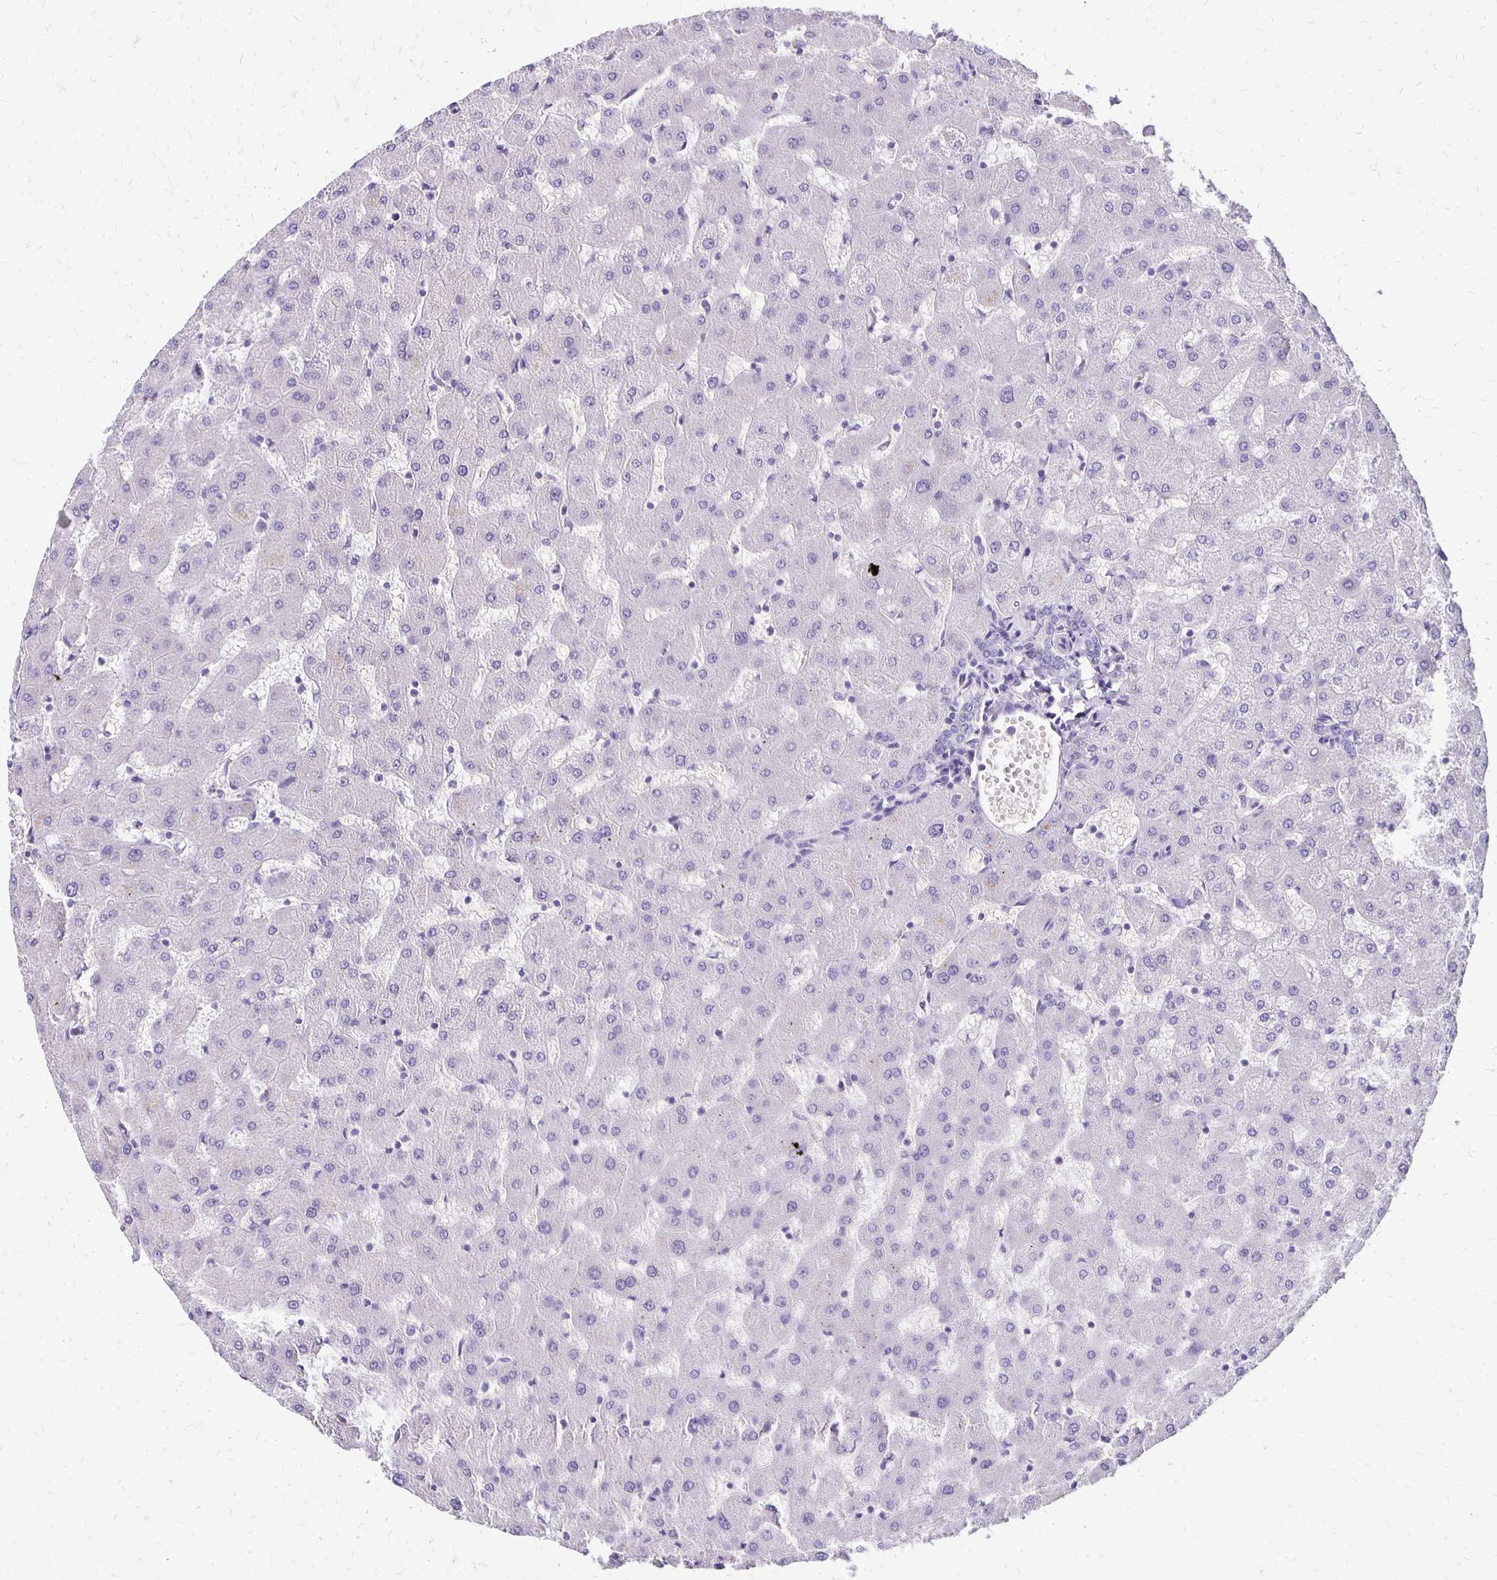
{"staining": {"intensity": "negative", "quantity": "none", "location": "none"}, "tissue": "liver", "cell_type": "Cholangiocytes", "image_type": "normal", "snomed": [{"axis": "morphology", "description": "Normal tissue, NOS"}, {"axis": "topography", "description": "Liver"}], "caption": "Immunohistochemistry (IHC) of benign liver demonstrates no expression in cholangiocytes. The staining is performed using DAB brown chromogen with nuclei counter-stained in using hematoxylin.", "gene": "ANKRD45", "patient": {"sex": "female", "age": 63}}